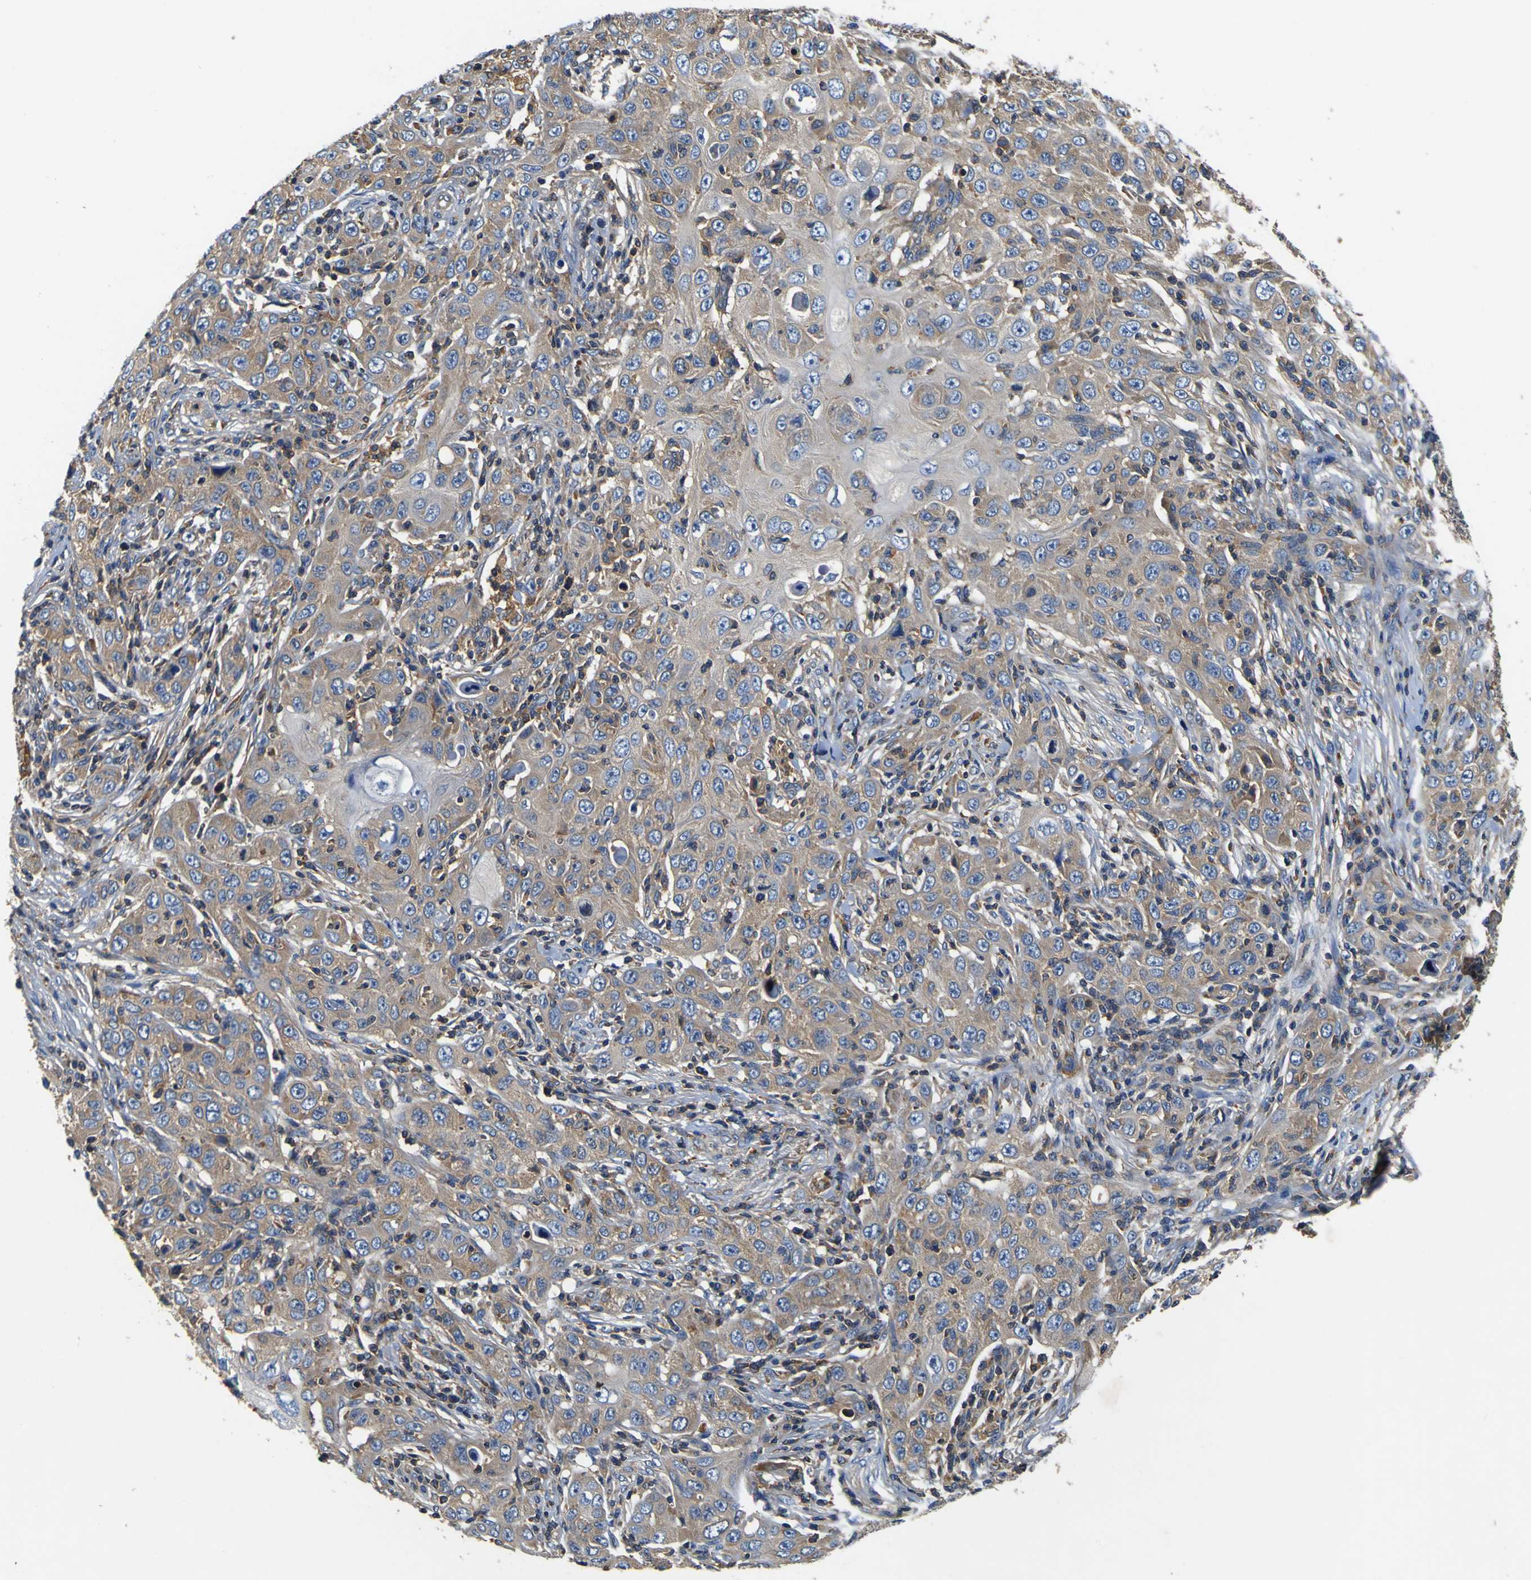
{"staining": {"intensity": "weak", "quantity": ">75%", "location": "cytoplasmic/membranous"}, "tissue": "skin cancer", "cell_type": "Tumor cells", "image_type": "cancer", "snomed": [{"axis": "morphology", "description": "Squamous cell carcinoma, NOS"}, {"axis": "topography", "description": "Skin"}], "caption": "Protein expression by immunohistochemistry exhibits weak cytoplasmic/membranous positivity in approximately >75% of tumor cells in skin squamous cell carcinoma. The staining was performed using DAB, with brown indicating positive protein expression. Nuclei are stained blue with hematoxylin.", "gene": "CNR2", "patient": {"sex": "female", "age": 88}}